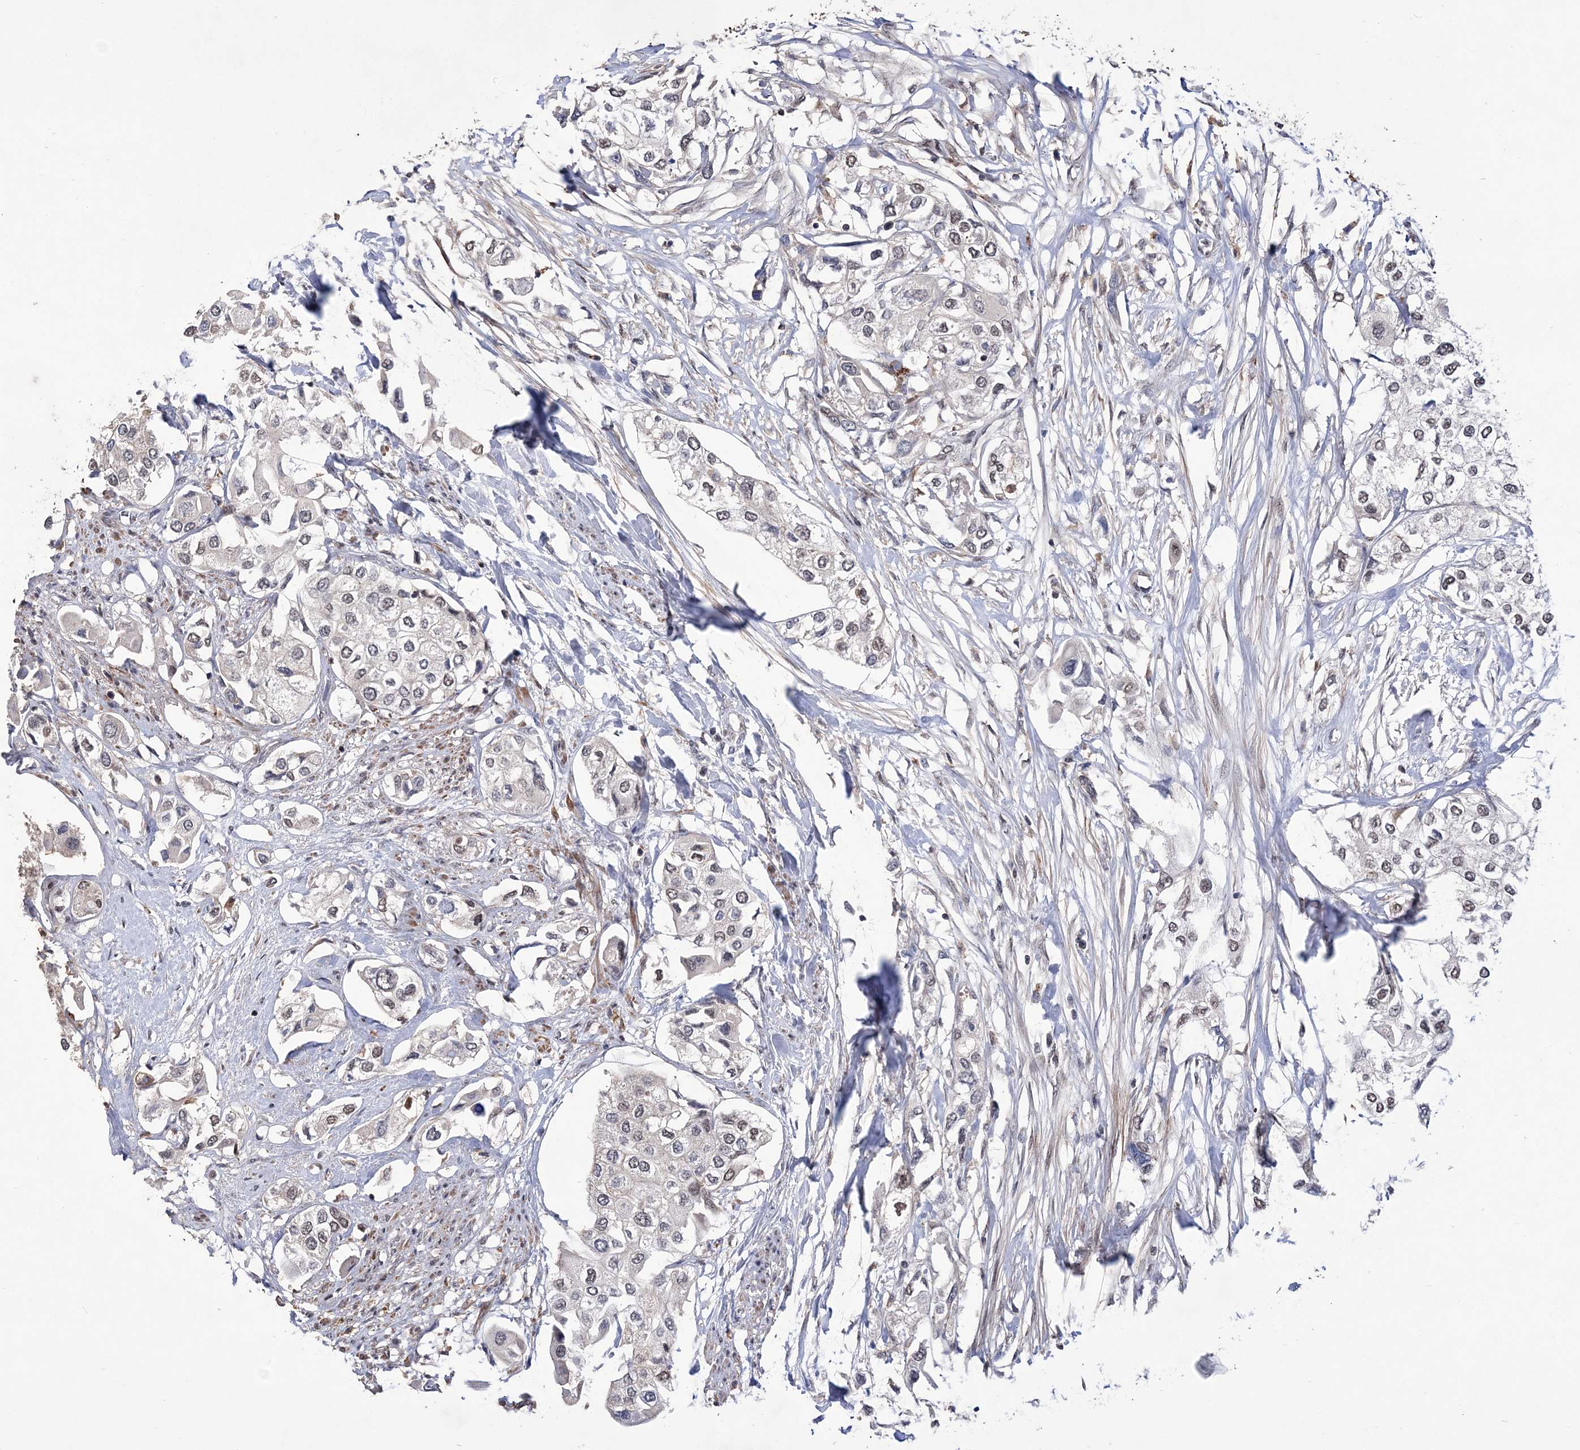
{"staining": {"intensity": "weak", "quantity": "25%-75%", "location": "nuclear"}, "tissue": "urothelial cancer", "cell_type": "Tumor cells", "image_type": "cancer", "snomed": [{"axis": "morphology", "description": "Urothelial carcinoma, High grade"}, {"axis": "topography", "description": "Urinary bladder"}], "caption": "An image of human urothelial cancer stained for a protein exhibits weak nuclear brown staining in tumor cells. The protein of interest is shown in brown color, while the nuclei are stained blue.", "gene": "BOD1L1", "patient": {"sex": "male", "age": 64}}